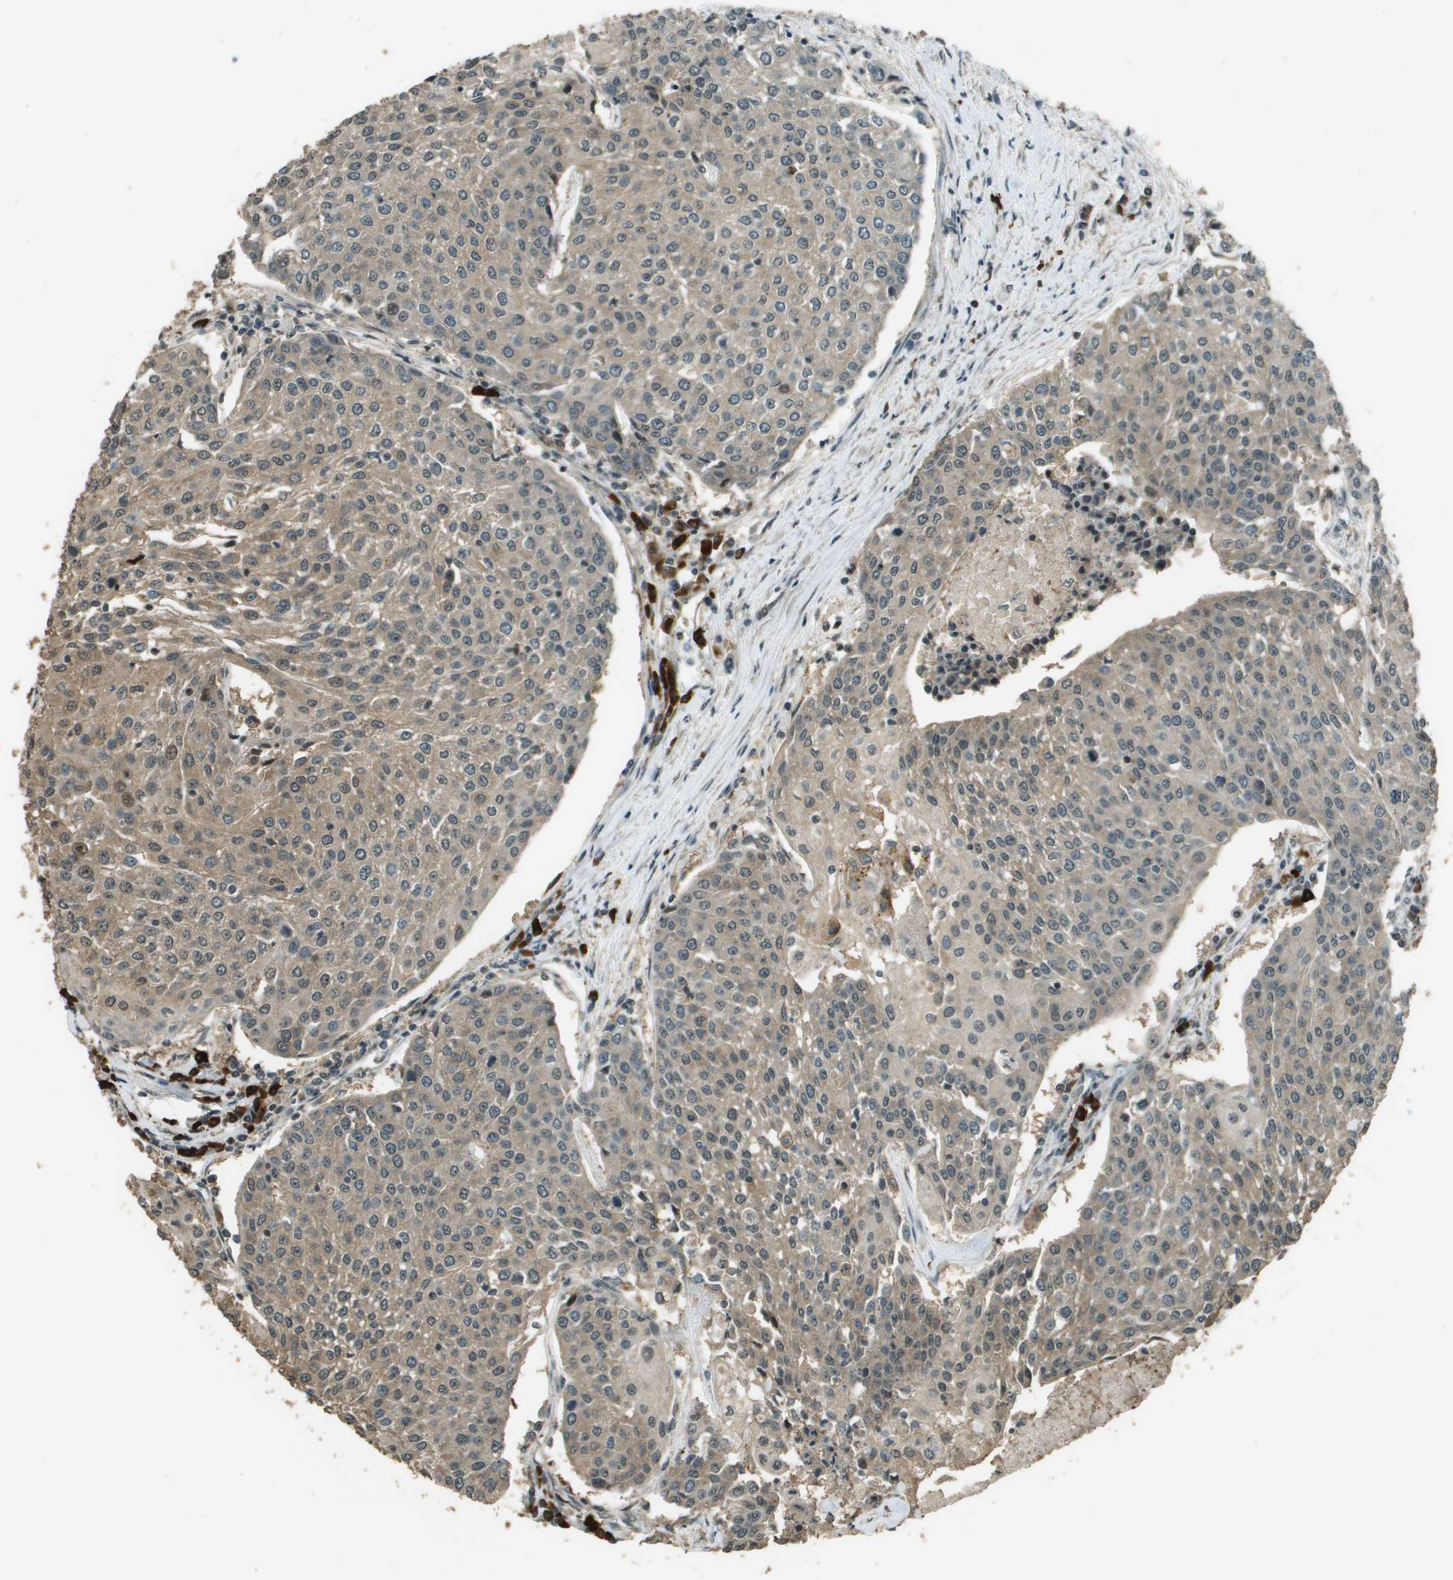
{"staining": {"intensity": "weak", "quantity": ">75%", "location": "cytoplasmic/membranous"}, "tissue": "urothelial cancer", "cell_type": "Tumor cells", "image_type": "cancer", "snomed": [{"axis": "morphology", "description": "Urothelial carcinoma, High grade"}, {"axis": "topography", "description": "Urinary bladder"}], "caption": "Brown immunohistochemical staining in human urothelial cancer displays weak cytoplasmic/membranous positivity in about >75% of tumor cells.", "gene": "SDC3", "patient": {"sex": "female", "age": 85}}